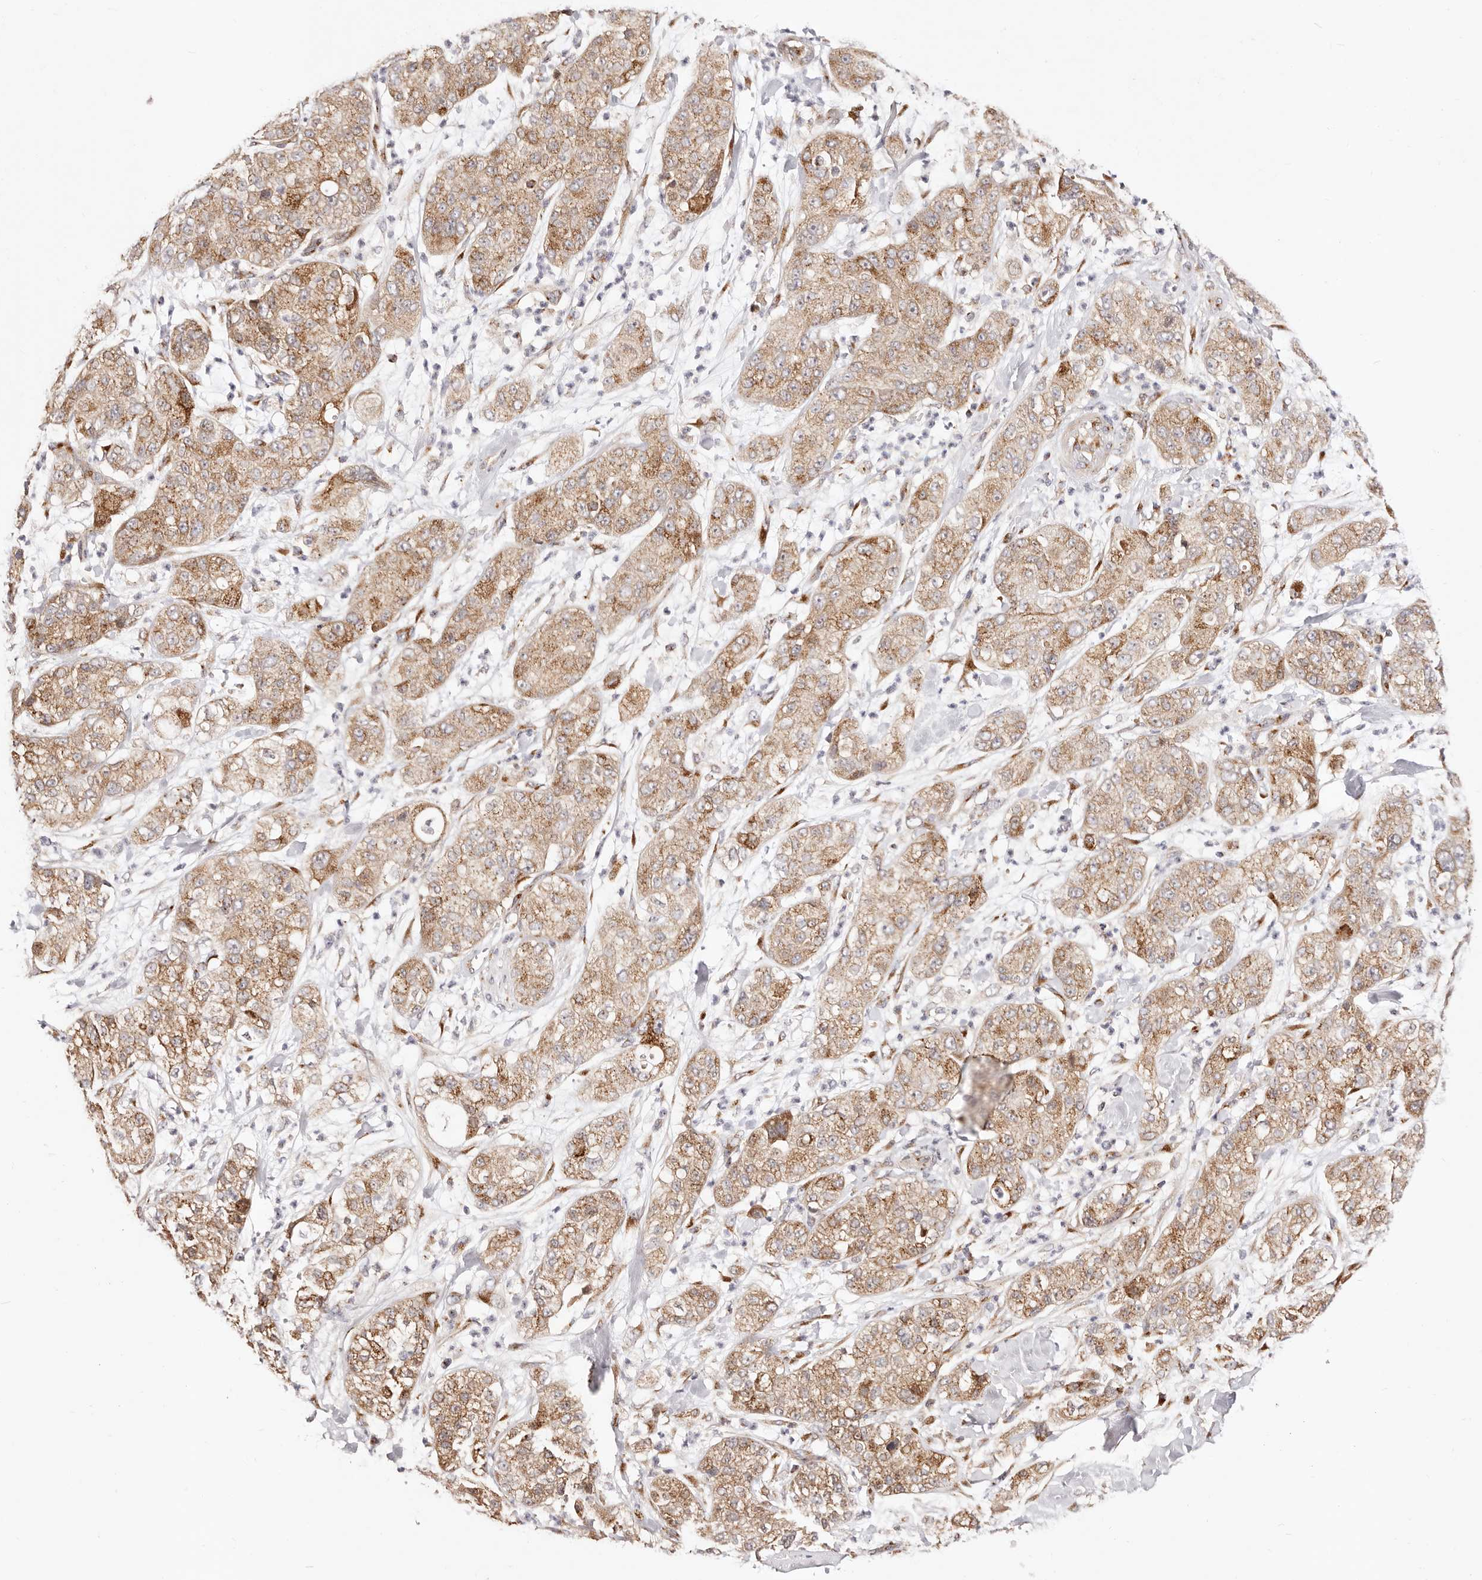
{"staining": {"intensity": "moderate", "quantity": ">75%", "location": "cytoplasmic/membranous"}, "tissue": "pancreatic cancer", "cell_type": "Tumor cells", "image_type": "cancer", "snomed": [{"axis": "morphology", "description": "Adenocarcinoma, NOS"}, {"axis": "topography", "description": "Pancreas"}], "caption": "Immunohistochemistry (IHC) photomicrograph of adenocarcinoma (pancreatic) stained for a protein (brown), which displays medium levels of moderate cytoplasmic/membranous expression in approximately >75% of tumor cells.", "gene": "MAPK6", "patient": {"sex": "female", "age": 78}}